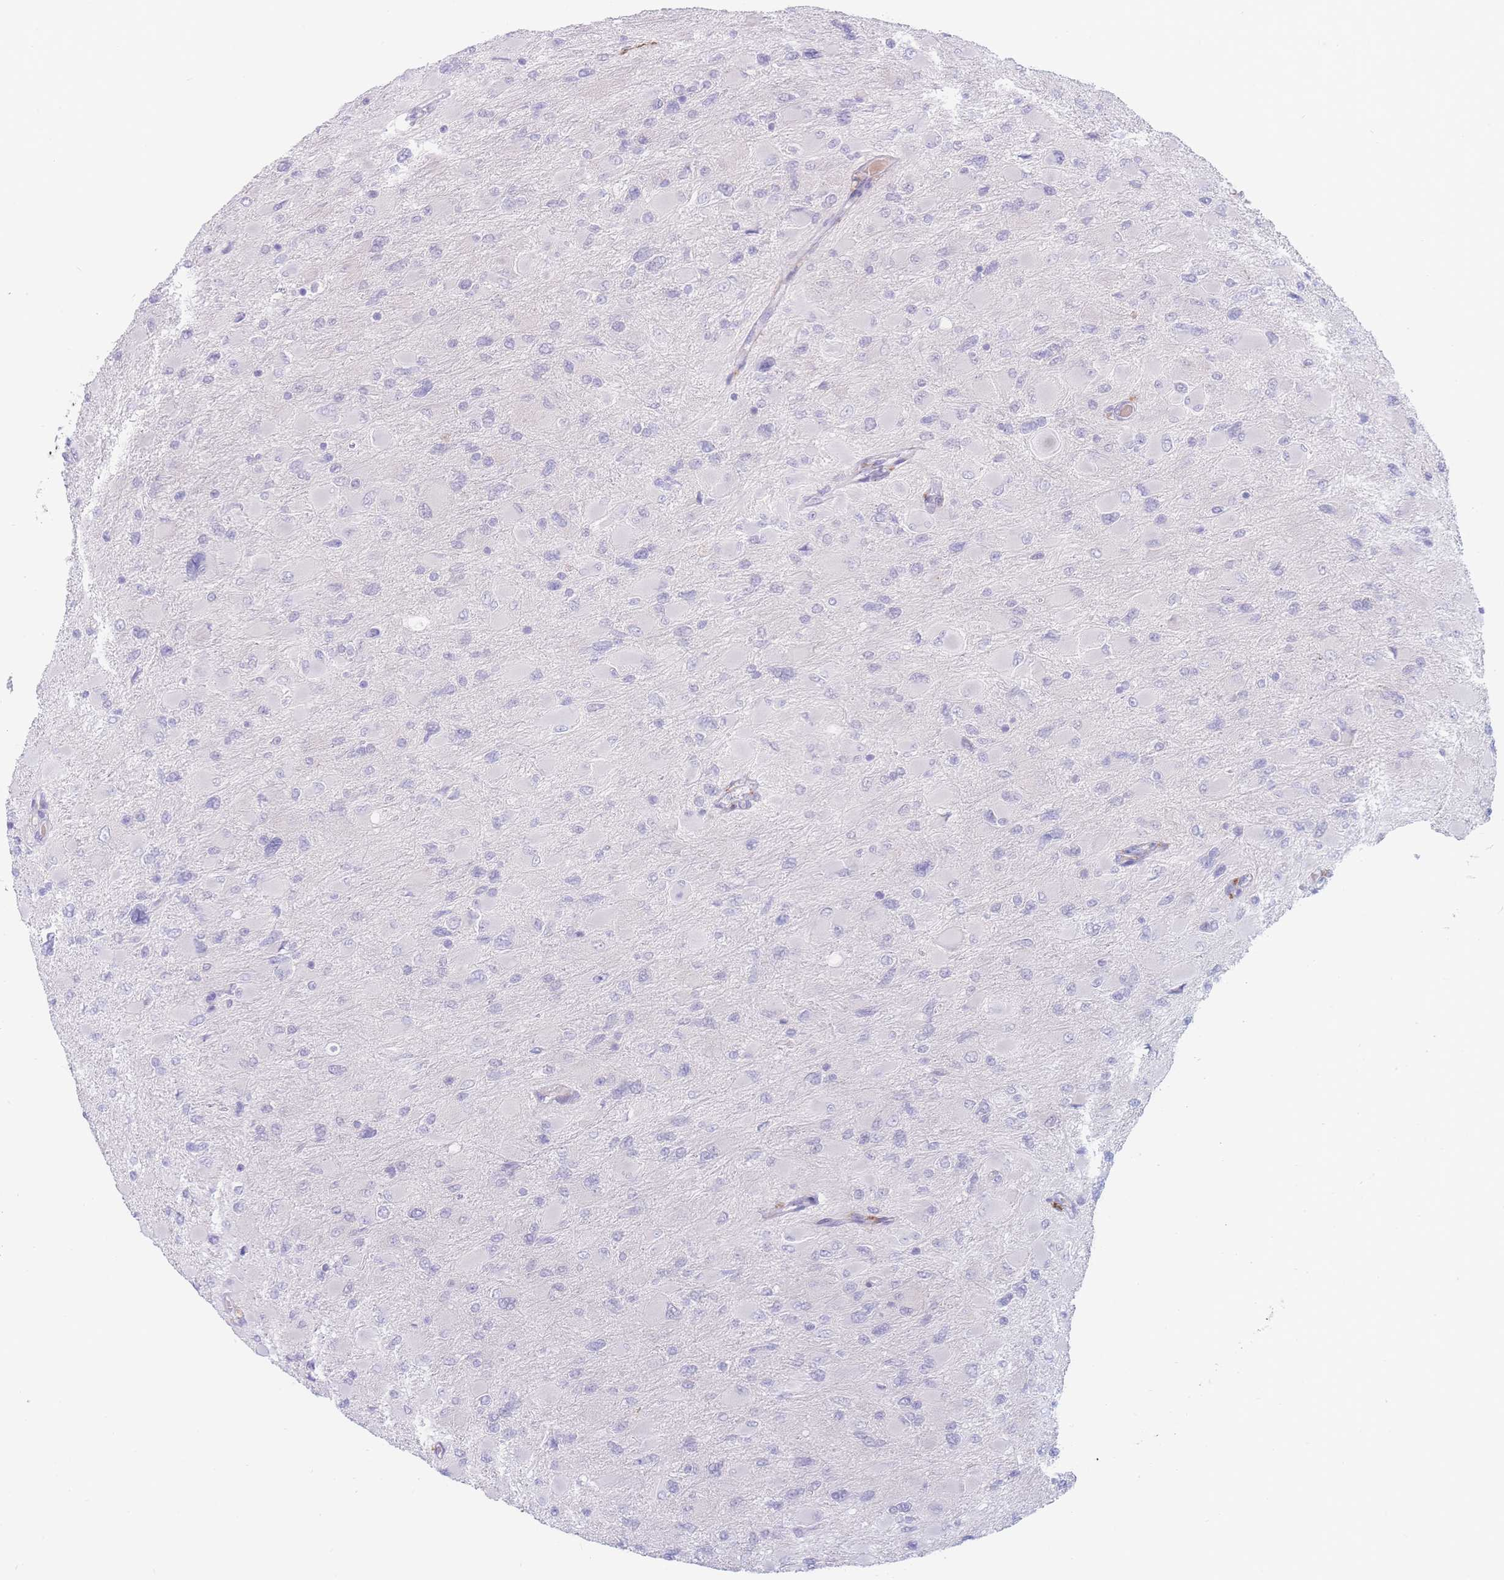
{"staining": {"intensity": "negative", "quantity": "none", "location": "none"}, "tissue": "glioma", "cell_type": "Tumor cells", "image_type": "cancer", "snomed": [{"axis": "morphology", "description": "Glioma, malignant, High grade"}, {"axis": "topography", "description": "Cerebral cortex"}], "caption": "An image of glioma stained for a protein displays no brown staining in tumor cells. (DAB (3,3'-diaminobenzidine) IHC with hematoxylin counter stain).", "gene": "PRSS22", "patient": {"sex": "female", "age": 36}}